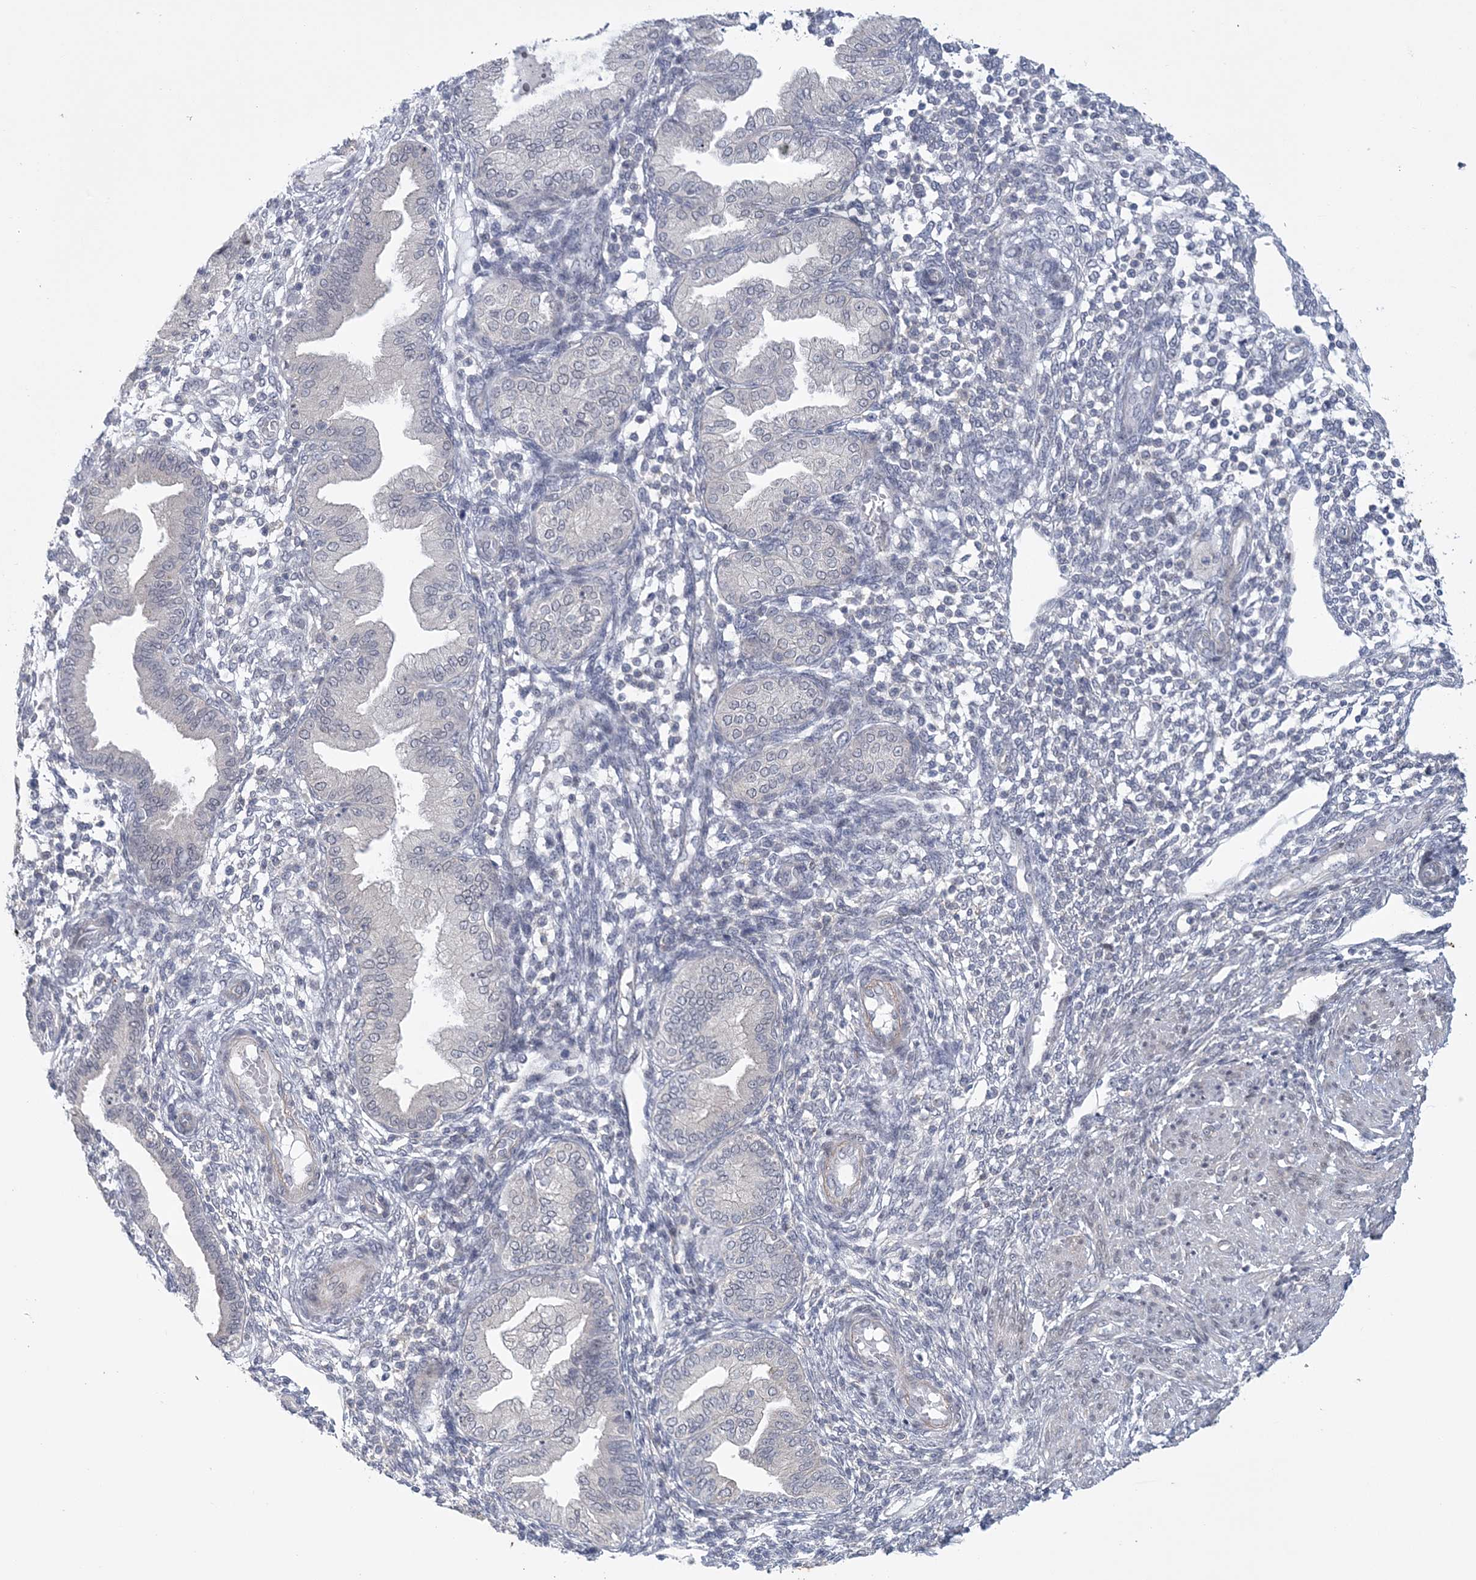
{"staining": {"intensity": "negative", "quantity": "none", "location": "none"}, "tissue": "endometrium", "cell_type": "Cells in endometrial stroma", "image_type": "normal", "snomed": [{"axis": "morphology", "description": "Normal tissue, NOS"}, {"axis": "topography", "description": "Endometrium"}], "caption": "Micrograph shows no protein positivity in cells in endometrial stroma of benign endometrium.", "gene": "HOMEZ", "patient": {"sex": "female", "age": 53}}